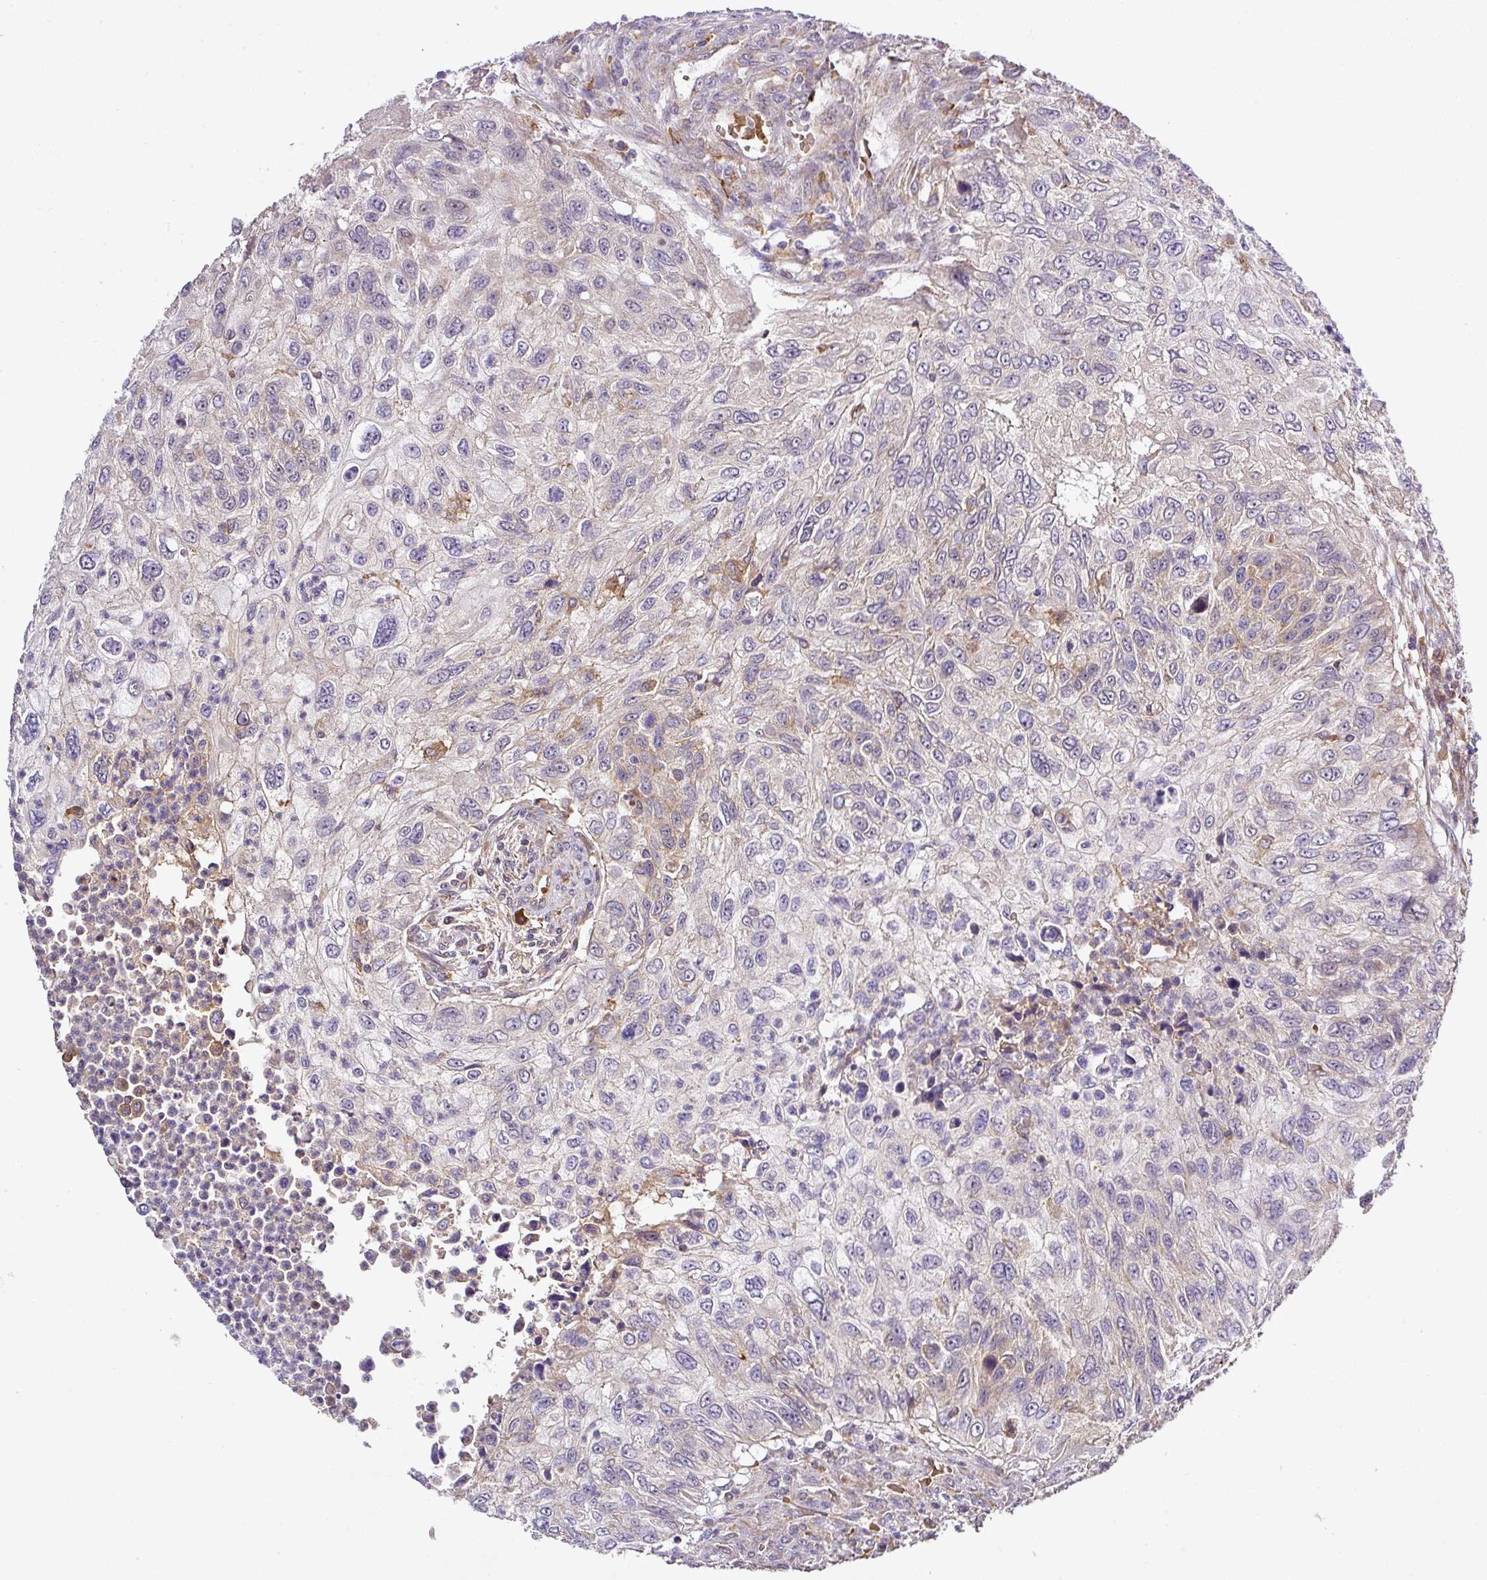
{"staining": {"intensity": "weak", "quantity": "25%-75%", "location": "cytoplasmic/membranous"}, "tissue": "urothelial cancer", "cell_type": "Tumor cells", "image_type": "cancer", "snomed": [{"axis": "morphology", "description": "Urothelial carcinoma, High grade"}, {"axis": "topography", "description": "Urinary bladder"}], "caption": "High-magnification brightfield microscopy of urothelial cancer stained with DAB (3,3'-diaminobenzidine) (brown) and counterstained with hematoxylin (blue). tumor cells exhibit weak cytoplasmic/membranous positivity is present in approximately25%-75% of cells.", "gene": "ZNF513", "patient": {"sex": "female", "age": 60}}